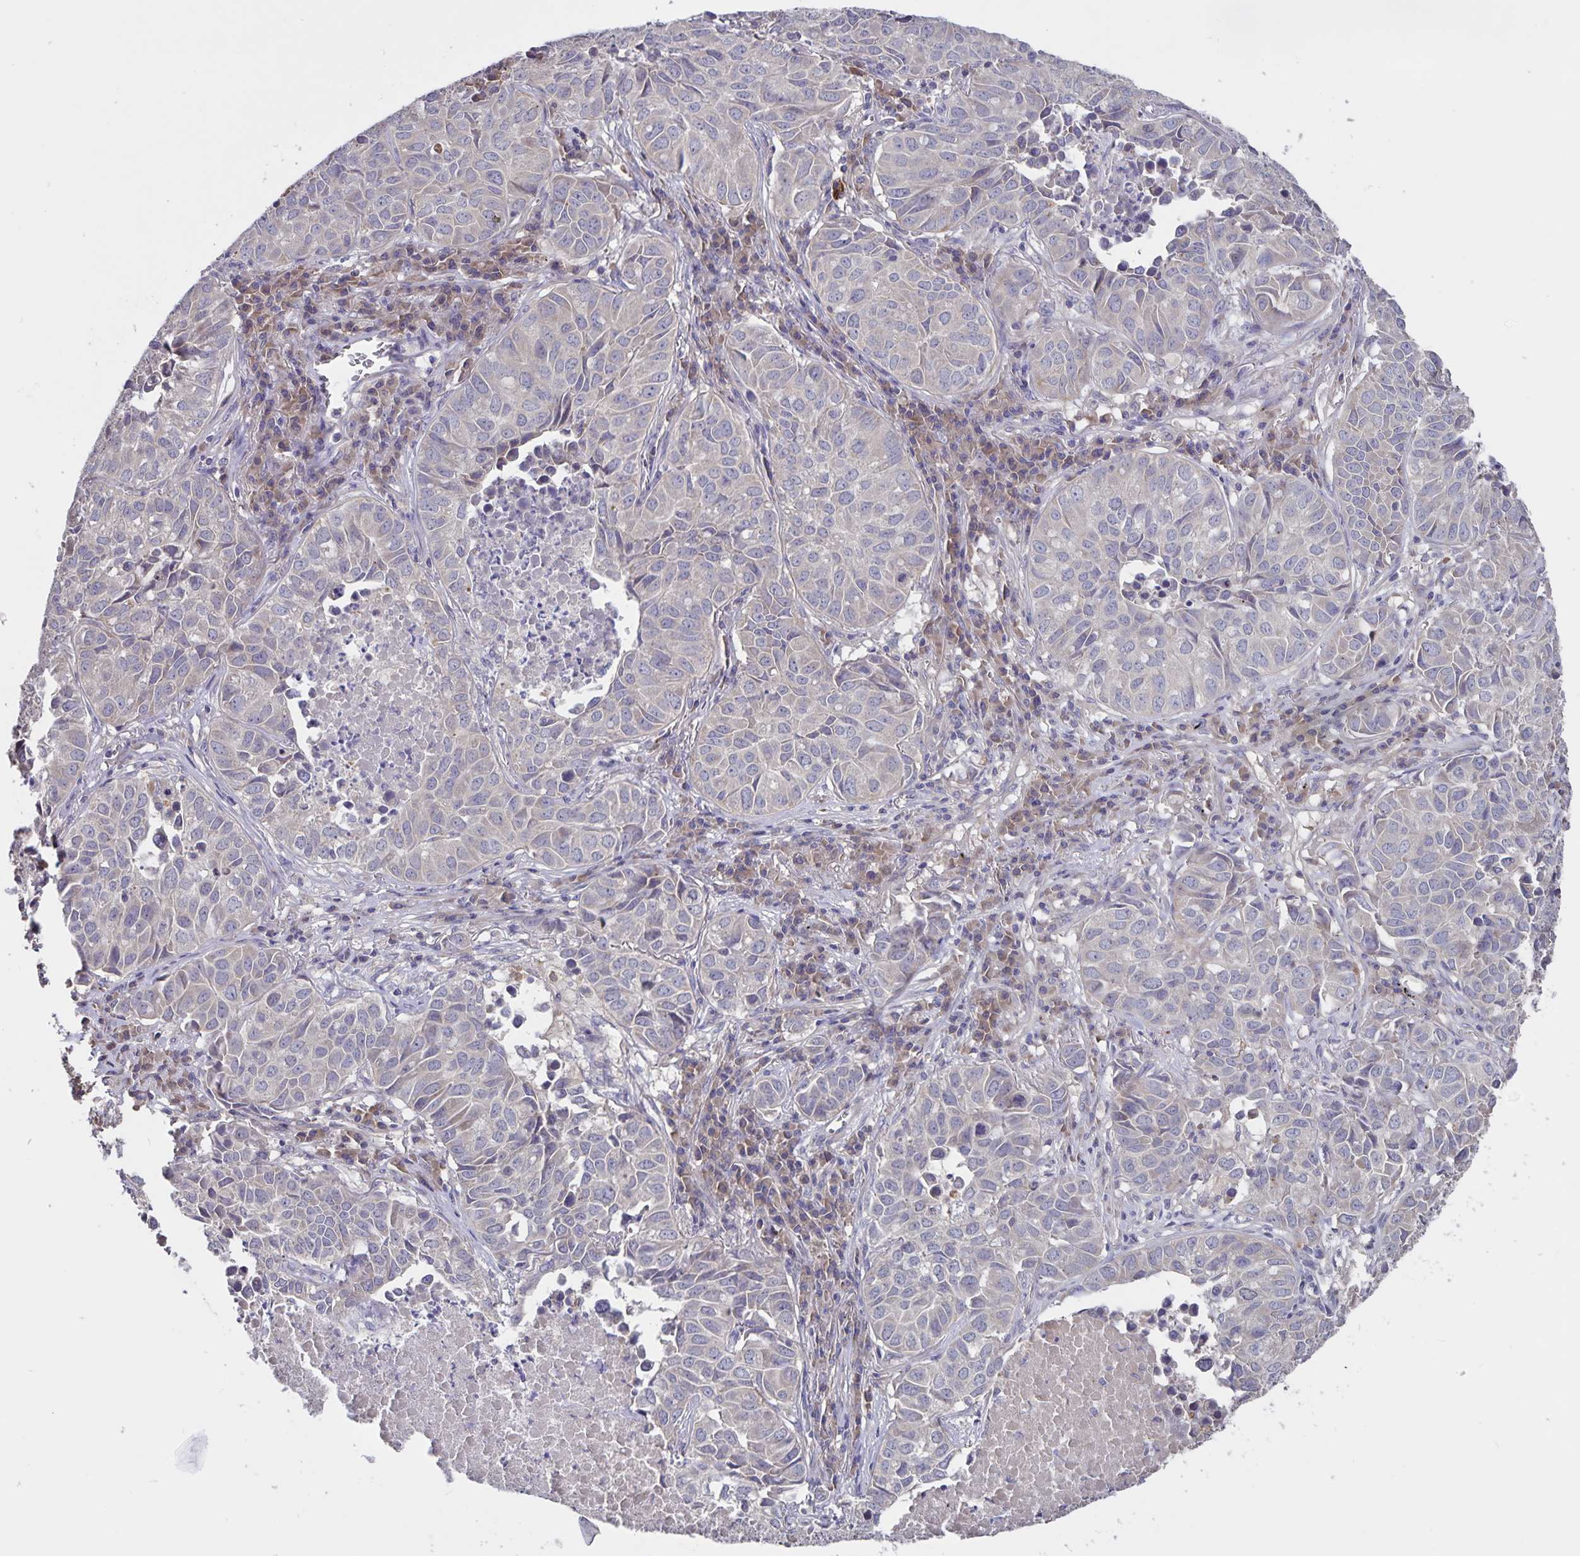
{"staining": {"intensity": "negative", "quantity": "none", "location": "none"}, "tissue": "lung cancer", "cell_type": "Tumor cells", "image_type": "cancer", "snomed": [{"axis": "morphology", "description": "Adenocarcinoma, NOS"}, {"axis": "topography", "description": "Lung"}], "caption": "Tumor cells show no significant staining in adenocarcinoma (lung). (Stains: DAB (3,3'-diaminobenzidine) immunohistochemistry (IHC) with hematoxylin counter stain, Microscopy: brightfield microscopy at high magnification).", "gene": "FBXL16", "patient": {"sex": "female", "age": 50}}